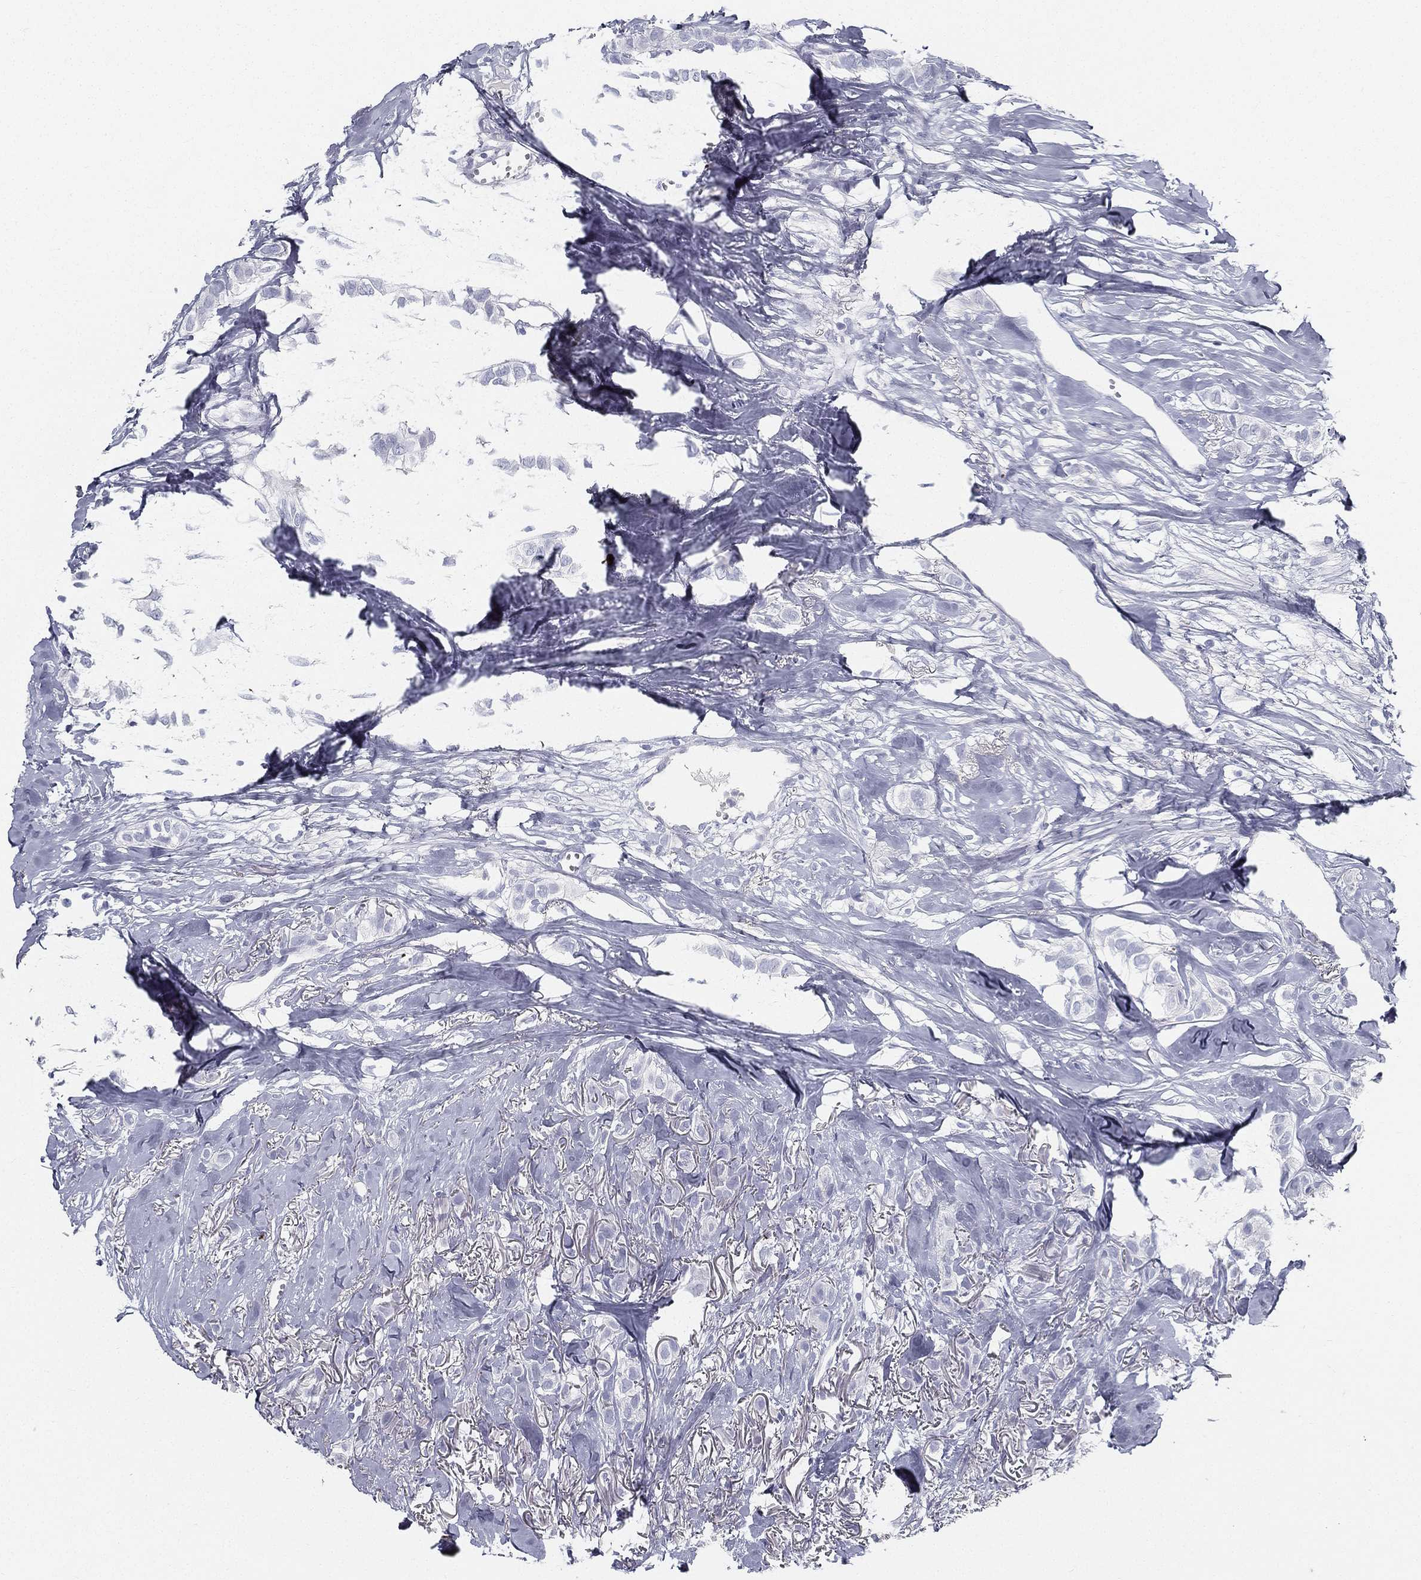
{"staining": {"intensity": "negative", "quantity": "none", "location": "none"}, "tissue": "breast cancer", "cell_type": "Tumor cells", "image_type": "cancer", "snomed": [{"axis": "morphology", "description": "Duct carcinoma"}, {"axis": "topography", "description": "Breast"}], "caption": "The immunohistochemistry micrograph has no significant expression in tumor cells of breast cancer tissue. (Stains: DAB (3,3'-diaminobenzidine) immunohistochemistry with hematoxylin counter stain, Microscopy: brightfield microscopy at high magnification).", "gene": "SPPL2C", "patient": {"sex": "female", "age": 85}}